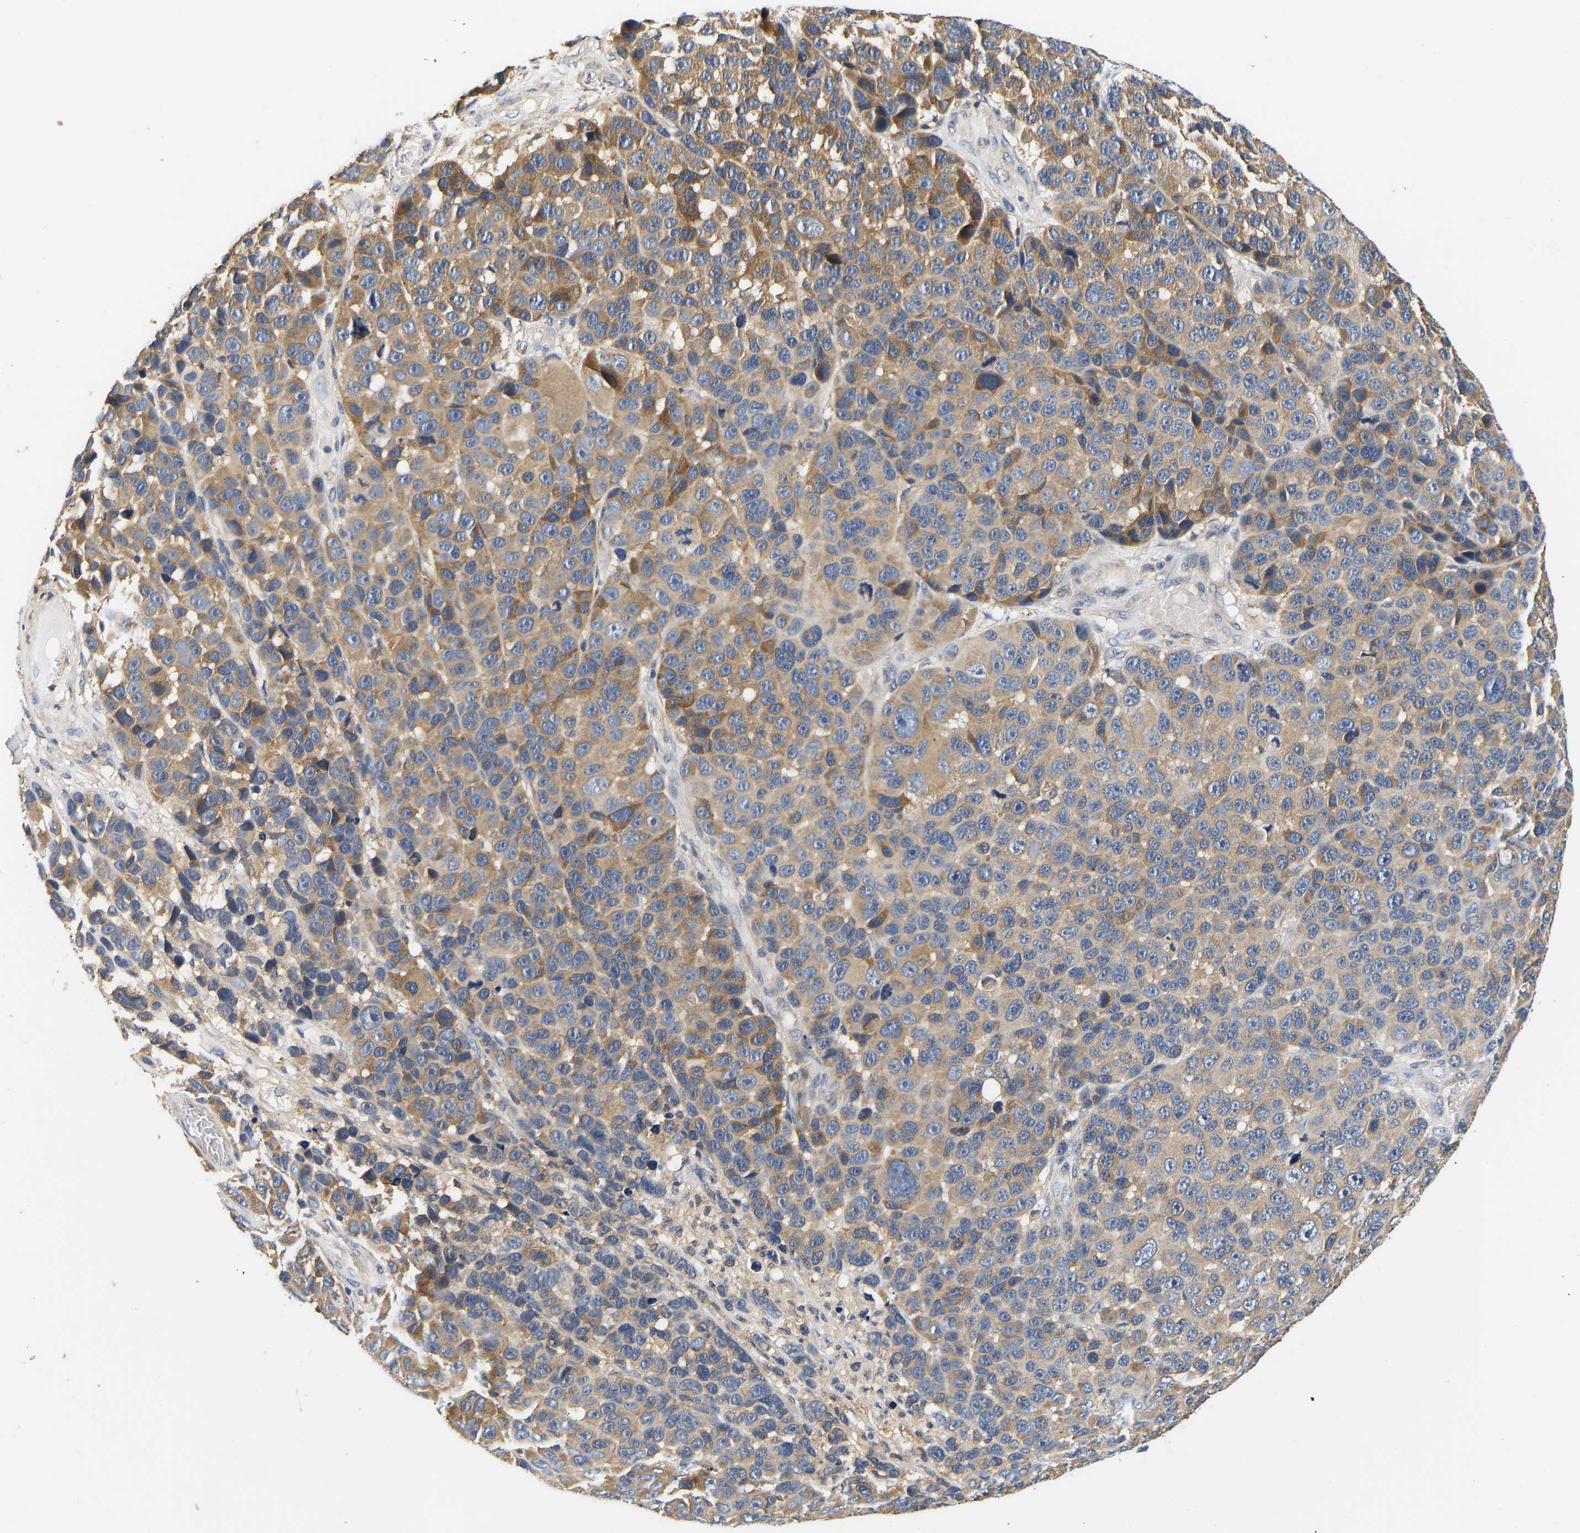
{"staining": {"intensity": "moderate", "quantity": ">75%", "location": "cytoplasmic/membranous"}, "tissue": "melanoma", "cell_type": "Tumor cells", "image_type": "cancer", "snomed": [{"axis": "morphology", "description": "Malignant melanoma, NOS"}, {"axis": "topography", "description": "Skin"}], "caption": "Brown immunohistochemical staining in malignant melanoma reveals moderate cytoplasmic/membranous positivity in approximately >75% of tumor cells.", "gene": "PPID", "patient": {"sex": "male", "age": 53}}